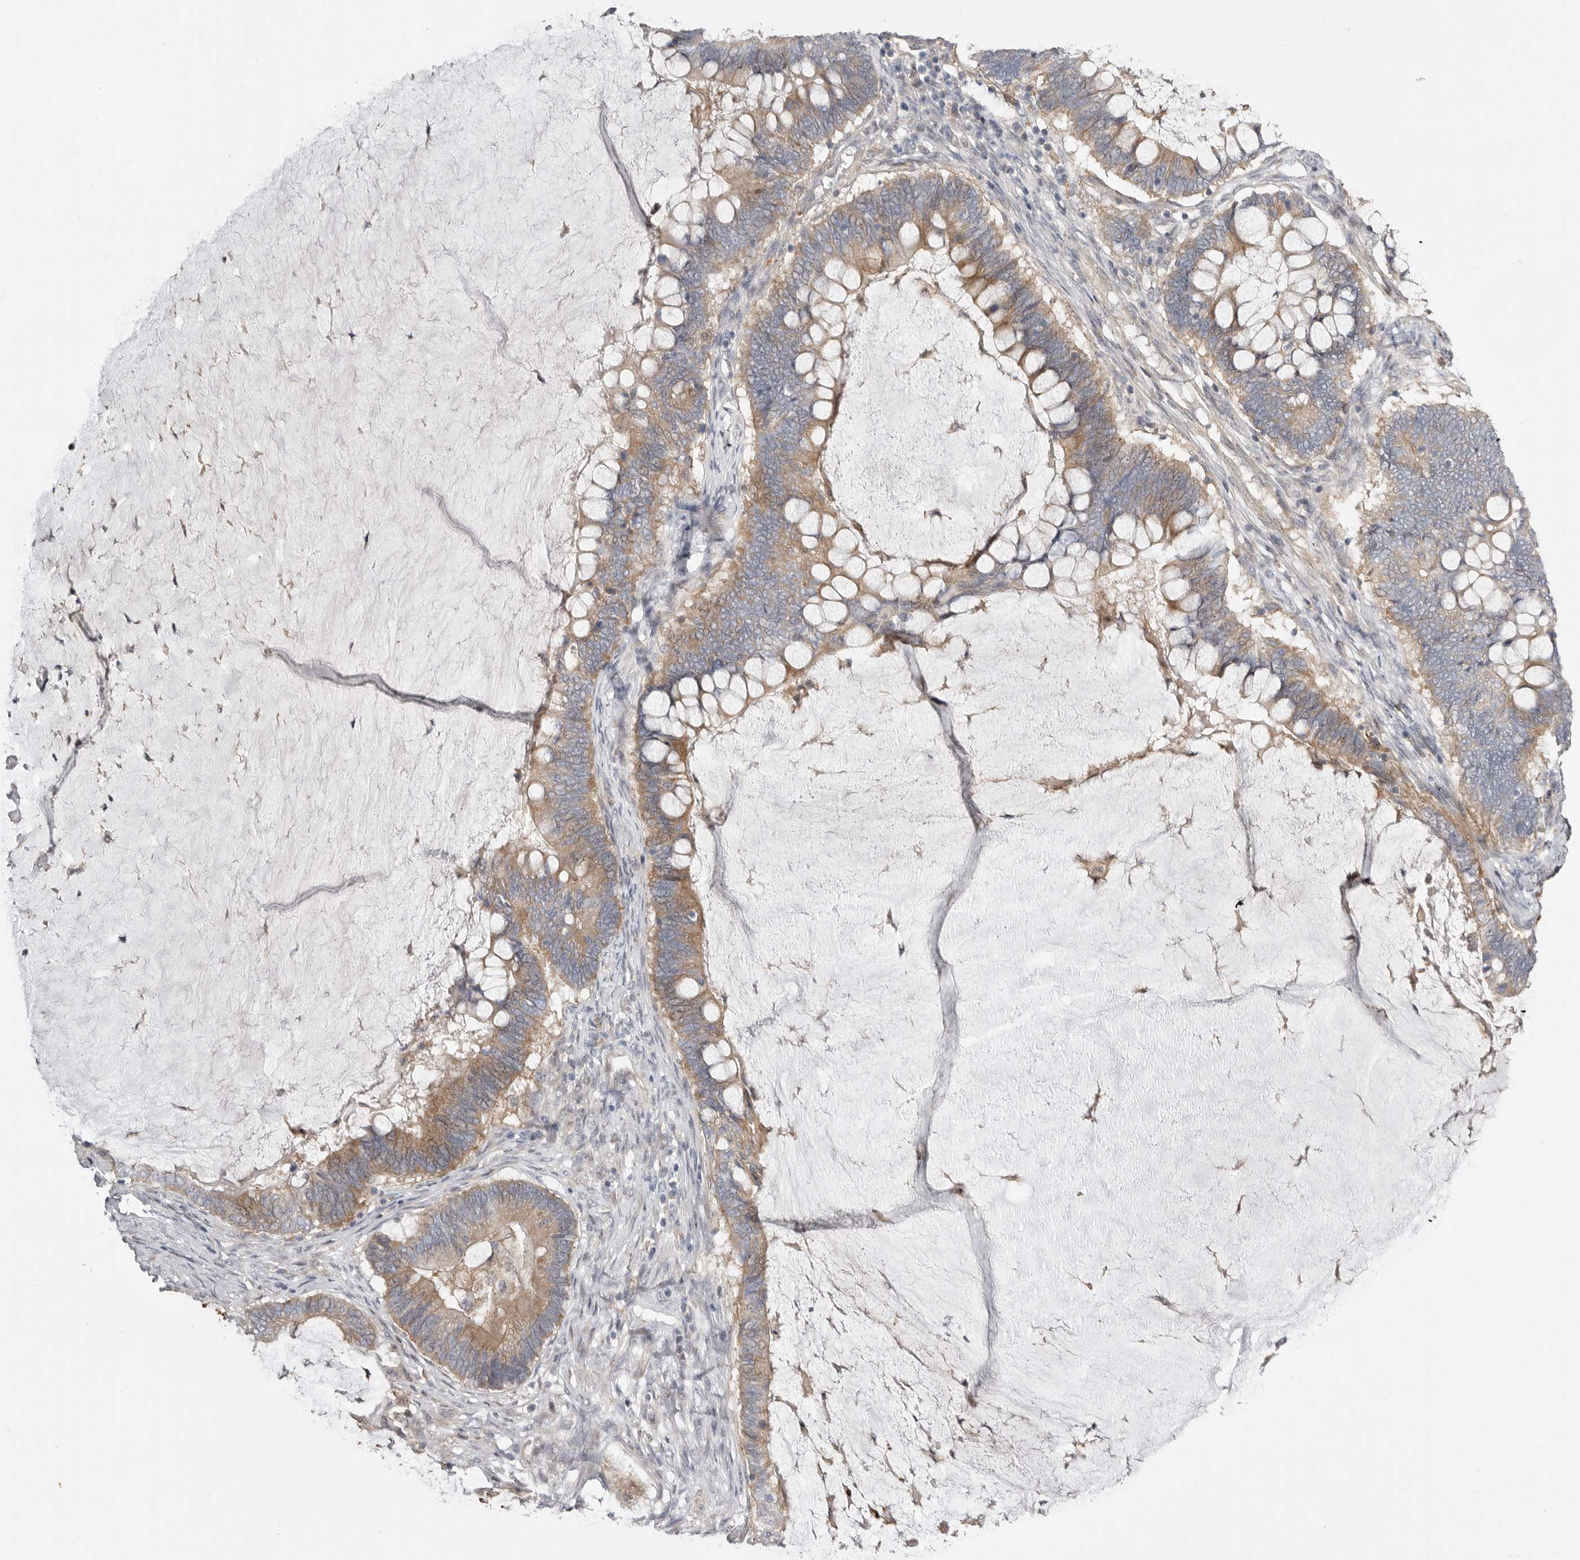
{"staining": {"intensity": "moderate", "quantity": ">75%", "location": "cytoplasmic/membranous"}, "tissue": "ovarian cancer", "cell_type": "Tumor cells", "image_type": "cancer", "snomed": [{"axis": "morphology", "description": "Cystadenocarcinoma, mucinous, NOS"}, {"axis": "topography", "description": "Ovary"}], "caption": "An image of human ovarian mucinous cystadenocarcinoma stained for a protein demonstrates moderate cytoplasmic/membranous brown staining in tumor cells.", "gene": "MSRB2", "patient": {"sex": "female", "age": 61}}